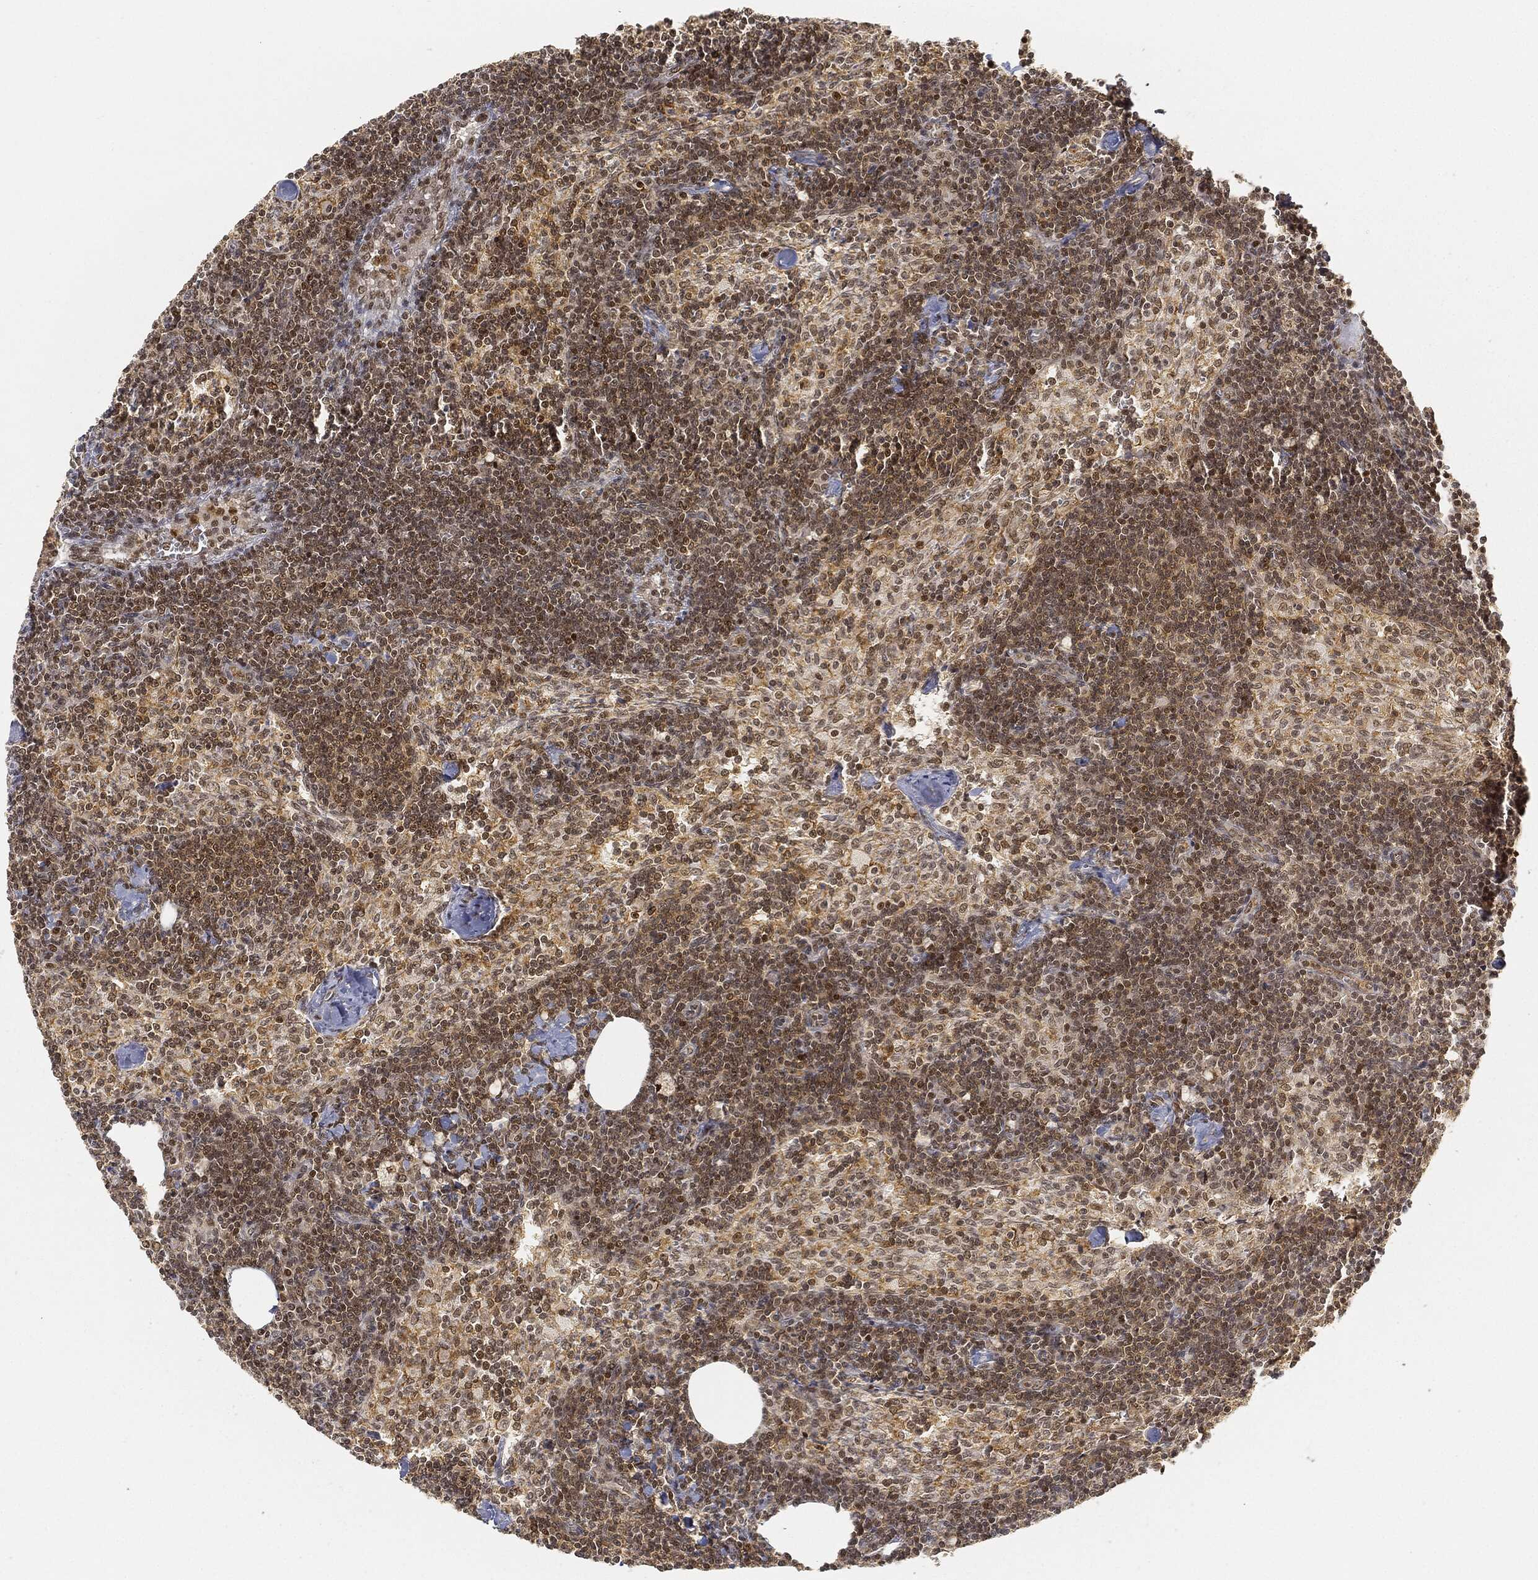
{"staining": {"intensity": "moderate", "quantity": "25%-75%", "location": "cytoplasmic/membranous,nuclear"}, "tissue": "lymph node", "cell_type": "Germinal center cells", "image_type": "normal", "snomed": [{"axis": "morphology", "description": "Normal tissue, NOS"}, {"axis": "topography", "description": "Lymph node"}], "caption": "Immunohistochemistry (IHC) of unremarkable human lymph node reveals medium levels of moderate cytoplasmic/membranous,nuclear expression in about 25%-75% of germinal center cells.", "gene": "CIB1", "patient": {"sex": "female", "age": 51}}